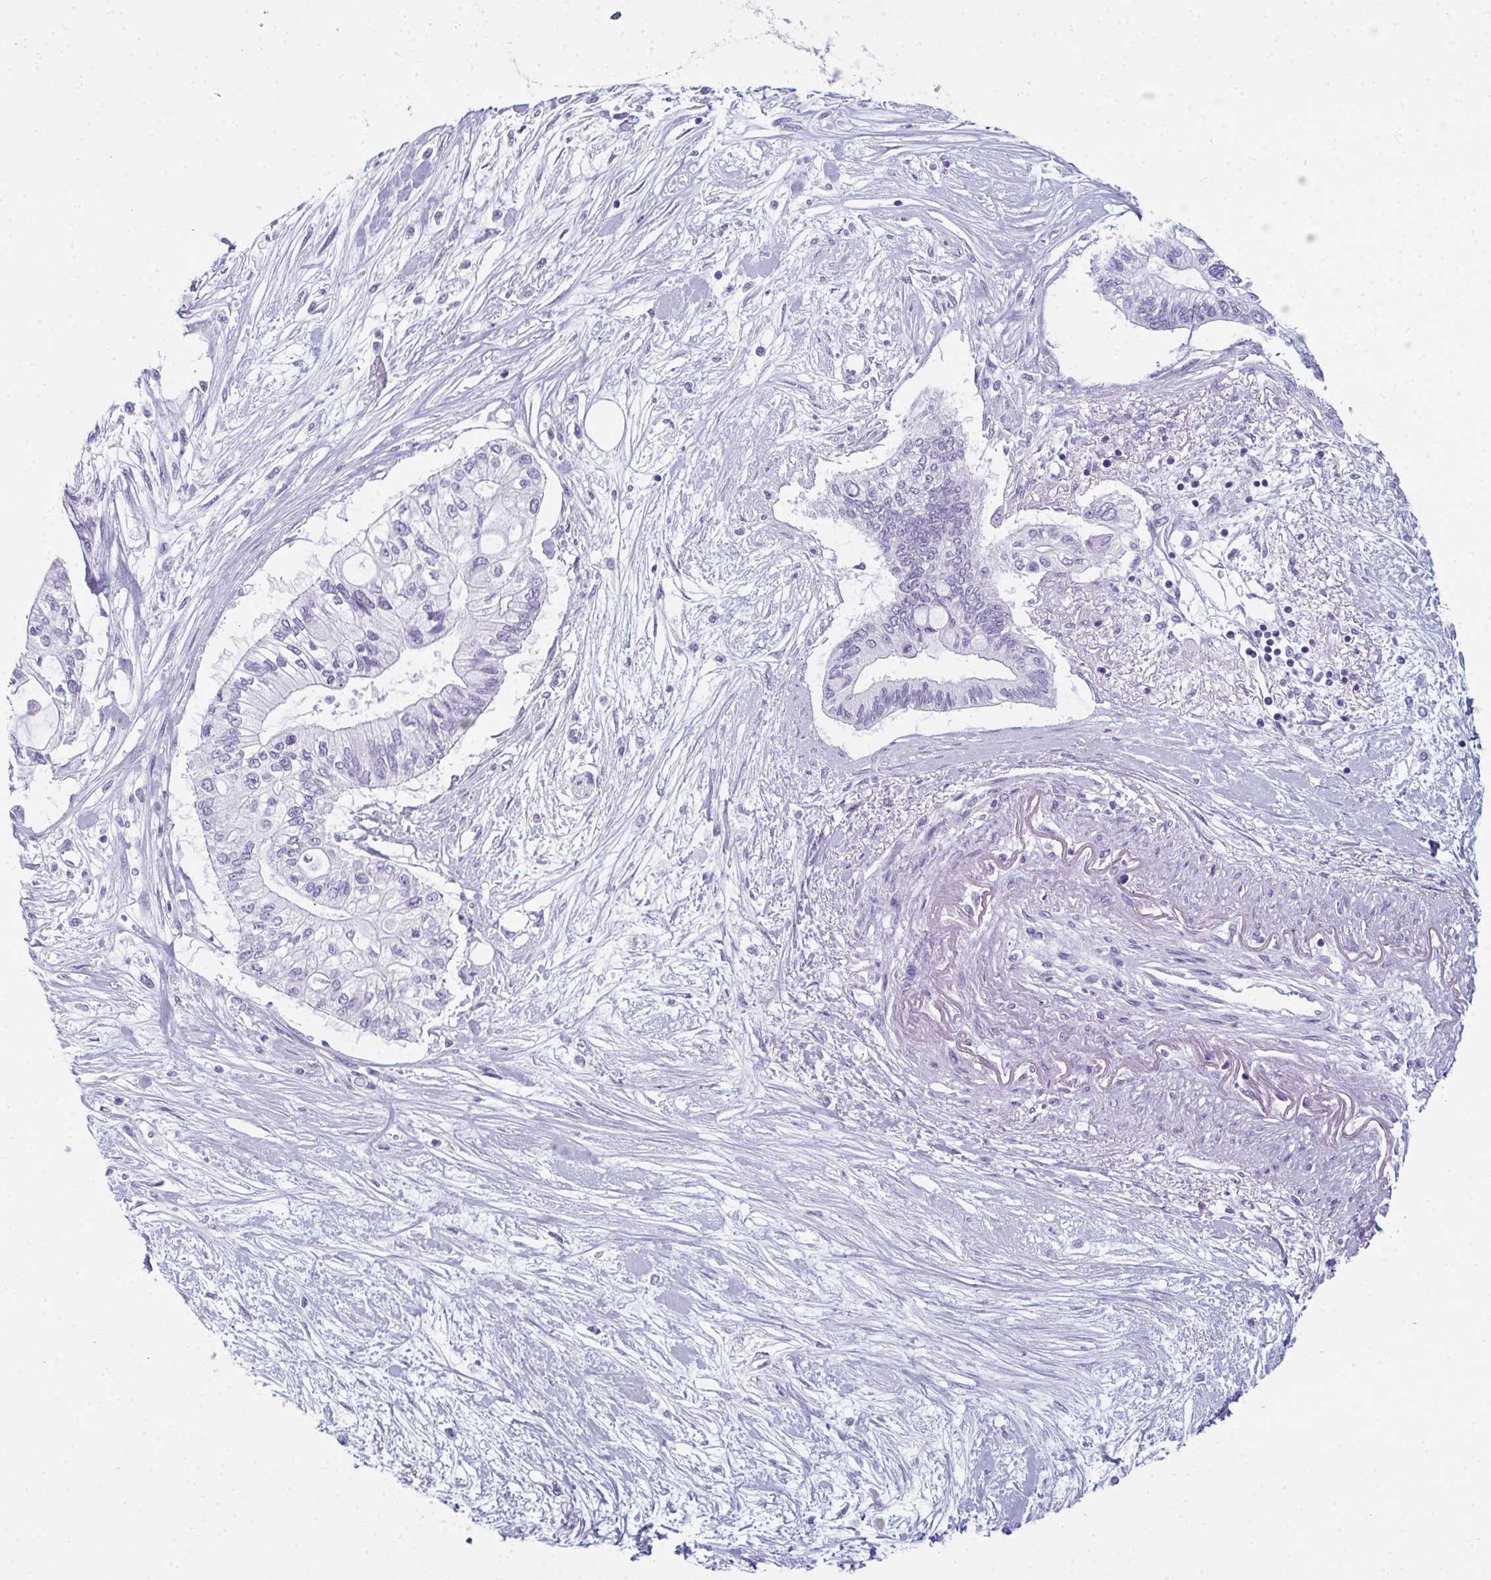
{"staining": {"intensity": "negative", "quantity": "none", "location": "none"}, "tissue": "pancreatic cancer", "cell_type": "Tumor cells", "image_type": "cancer", "snomed": [{"axis": "morphology", "description": "Adenocarcinoma, NOS"}, {"axis": "topography", "description": "Pancreas"}], "caption": "This is a photomicrograph of IHC staining of pancreatic cancer, which shows no staining in tumor cells.", "gene": "ENKUR", "patient": {"sex": "female", "age": 77}}